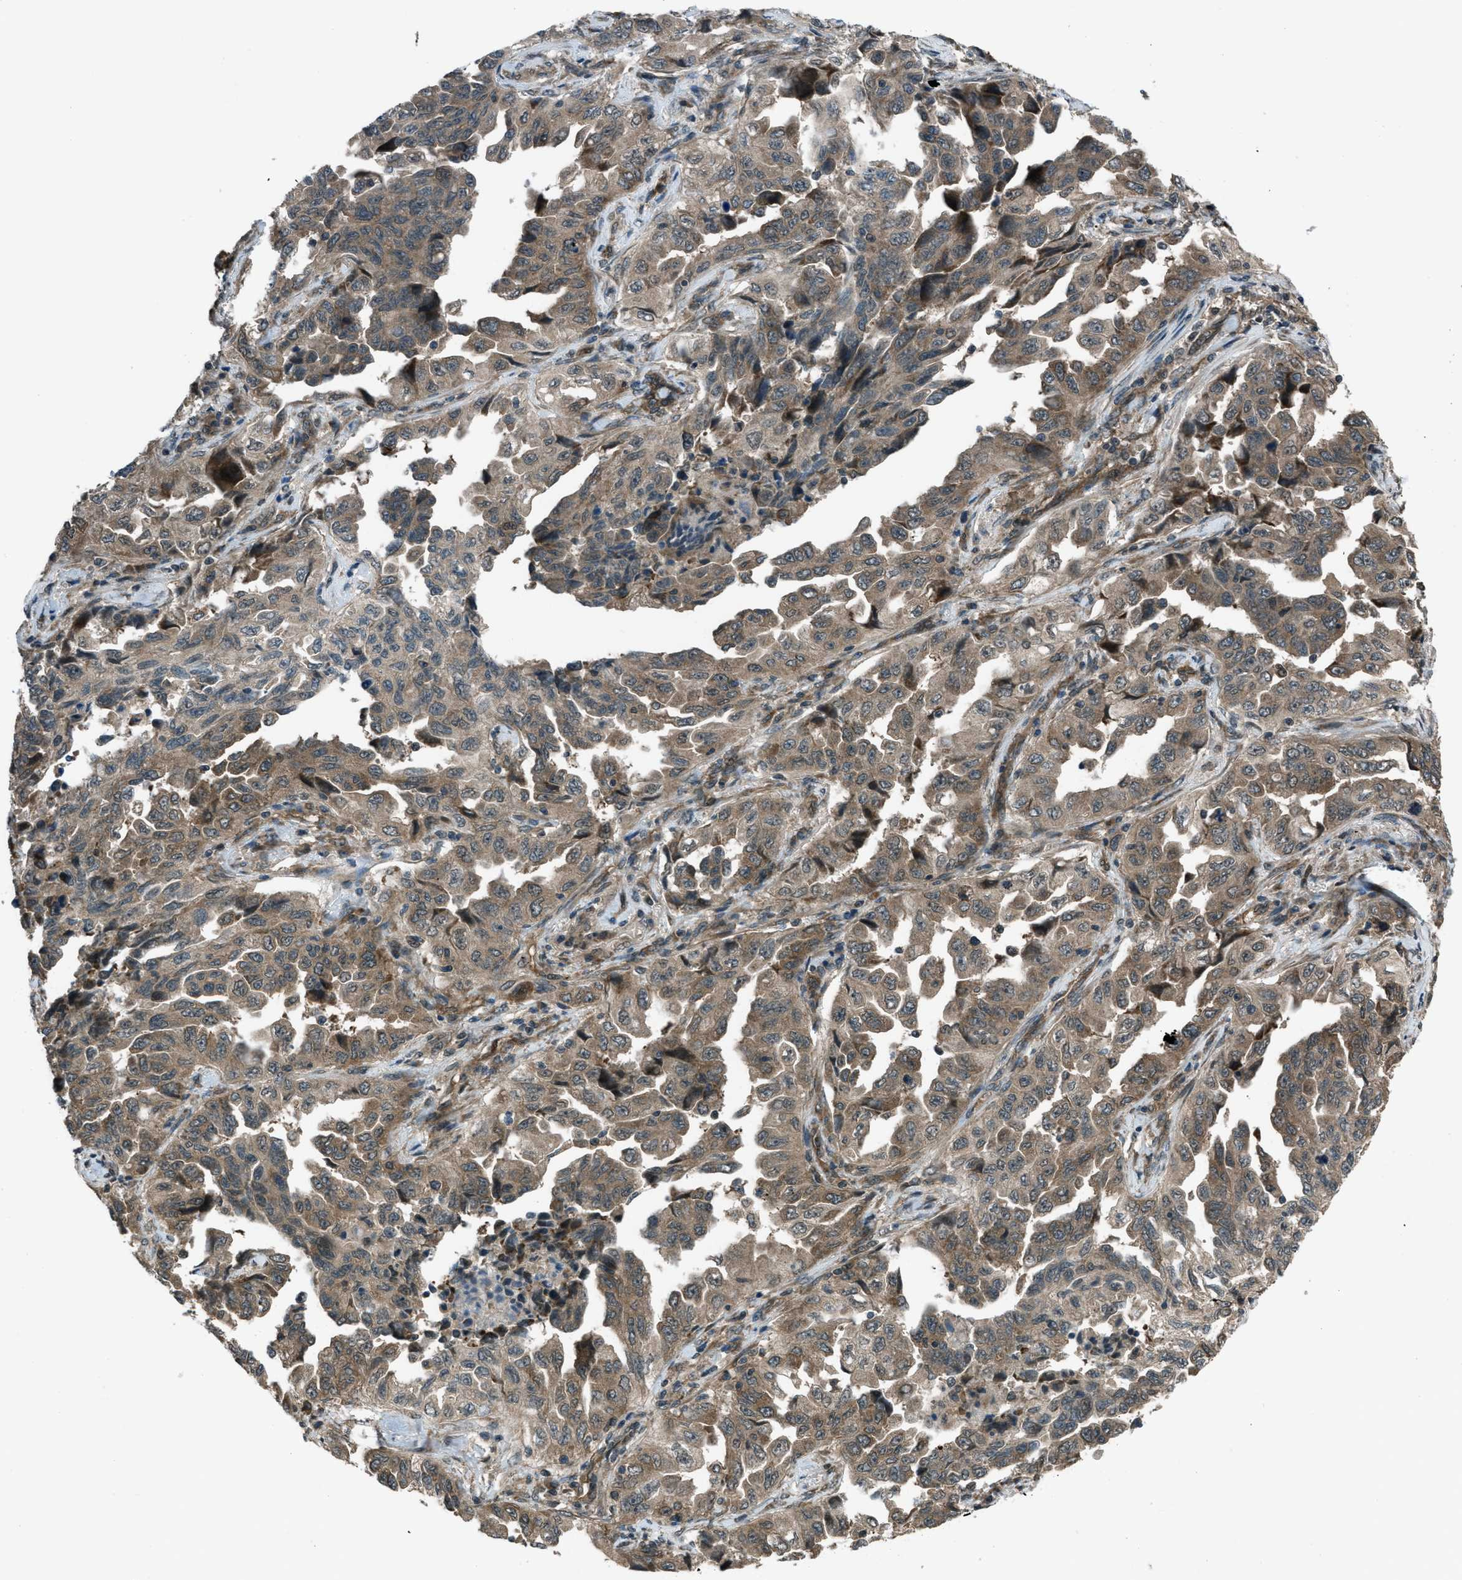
{"staining": {"intensity": "moderate", "quantity": ">75%", "location": "cytoplasmic/membranous"}, "tissue": "lung cancer", "cell_type": "Tumor cells", "image_type": "cancer", "snomed": [{"axis": "morphology", "description": "Adenocarcinoma, NOS"}, {"axis": "topography", "description": "Lung"}], "caption": "Immunohistochemistry (IHC) staining of lung cancer (adenocarcinoma), which reveals medium levels of moderate cytoplasmic/membranous expression in about >75% of tumor cells indicating moderate cytoplasmic/membranous protein positivity. The staining was performed using DAB (brown) for protein detection and nuclei were counterstained in hematoxylin (blue).", "gene": "ASAP2", "patient": {"sex": "female", "age": 51}}